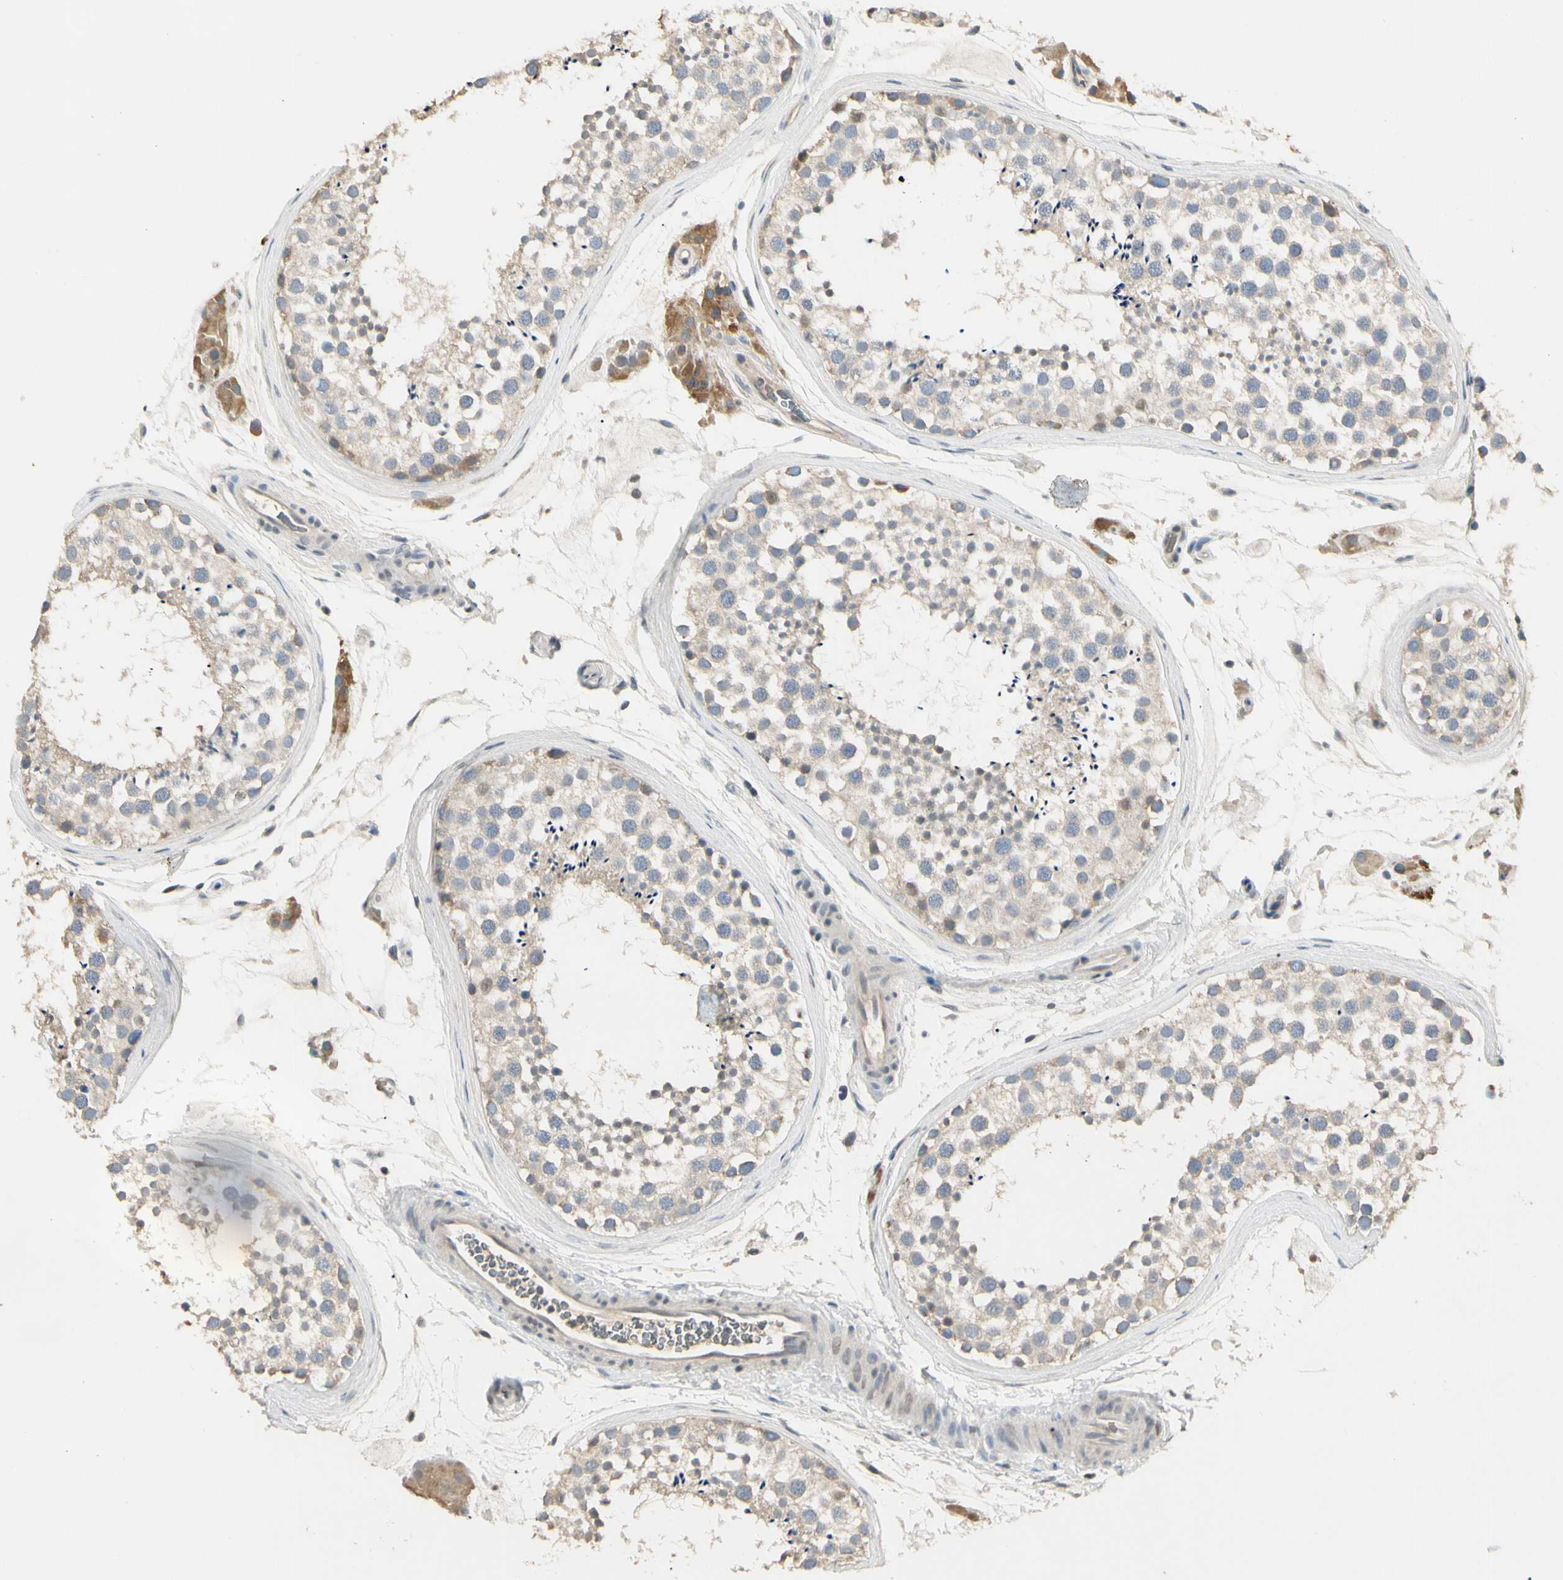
{"staining": {"intensity": "weak", "quantity": "<25%", "location": "cytoplasmic/membranous"}, "tissue": "testis", "cell_type": "Cells in seminiferous ducts", "image_type": "normal", "snomed": [{"axis": "morphology", "description": "Normal tissue, NOS"}, {"axis": "topography", "description": "Testis"}], "caption": "Unremarkable testis was stained to show a protein in brown. There is no significant positivity in cells in seminiferous ducts.", "gene": "GREM1", "patient": {"sex": "male", "age": 46}}